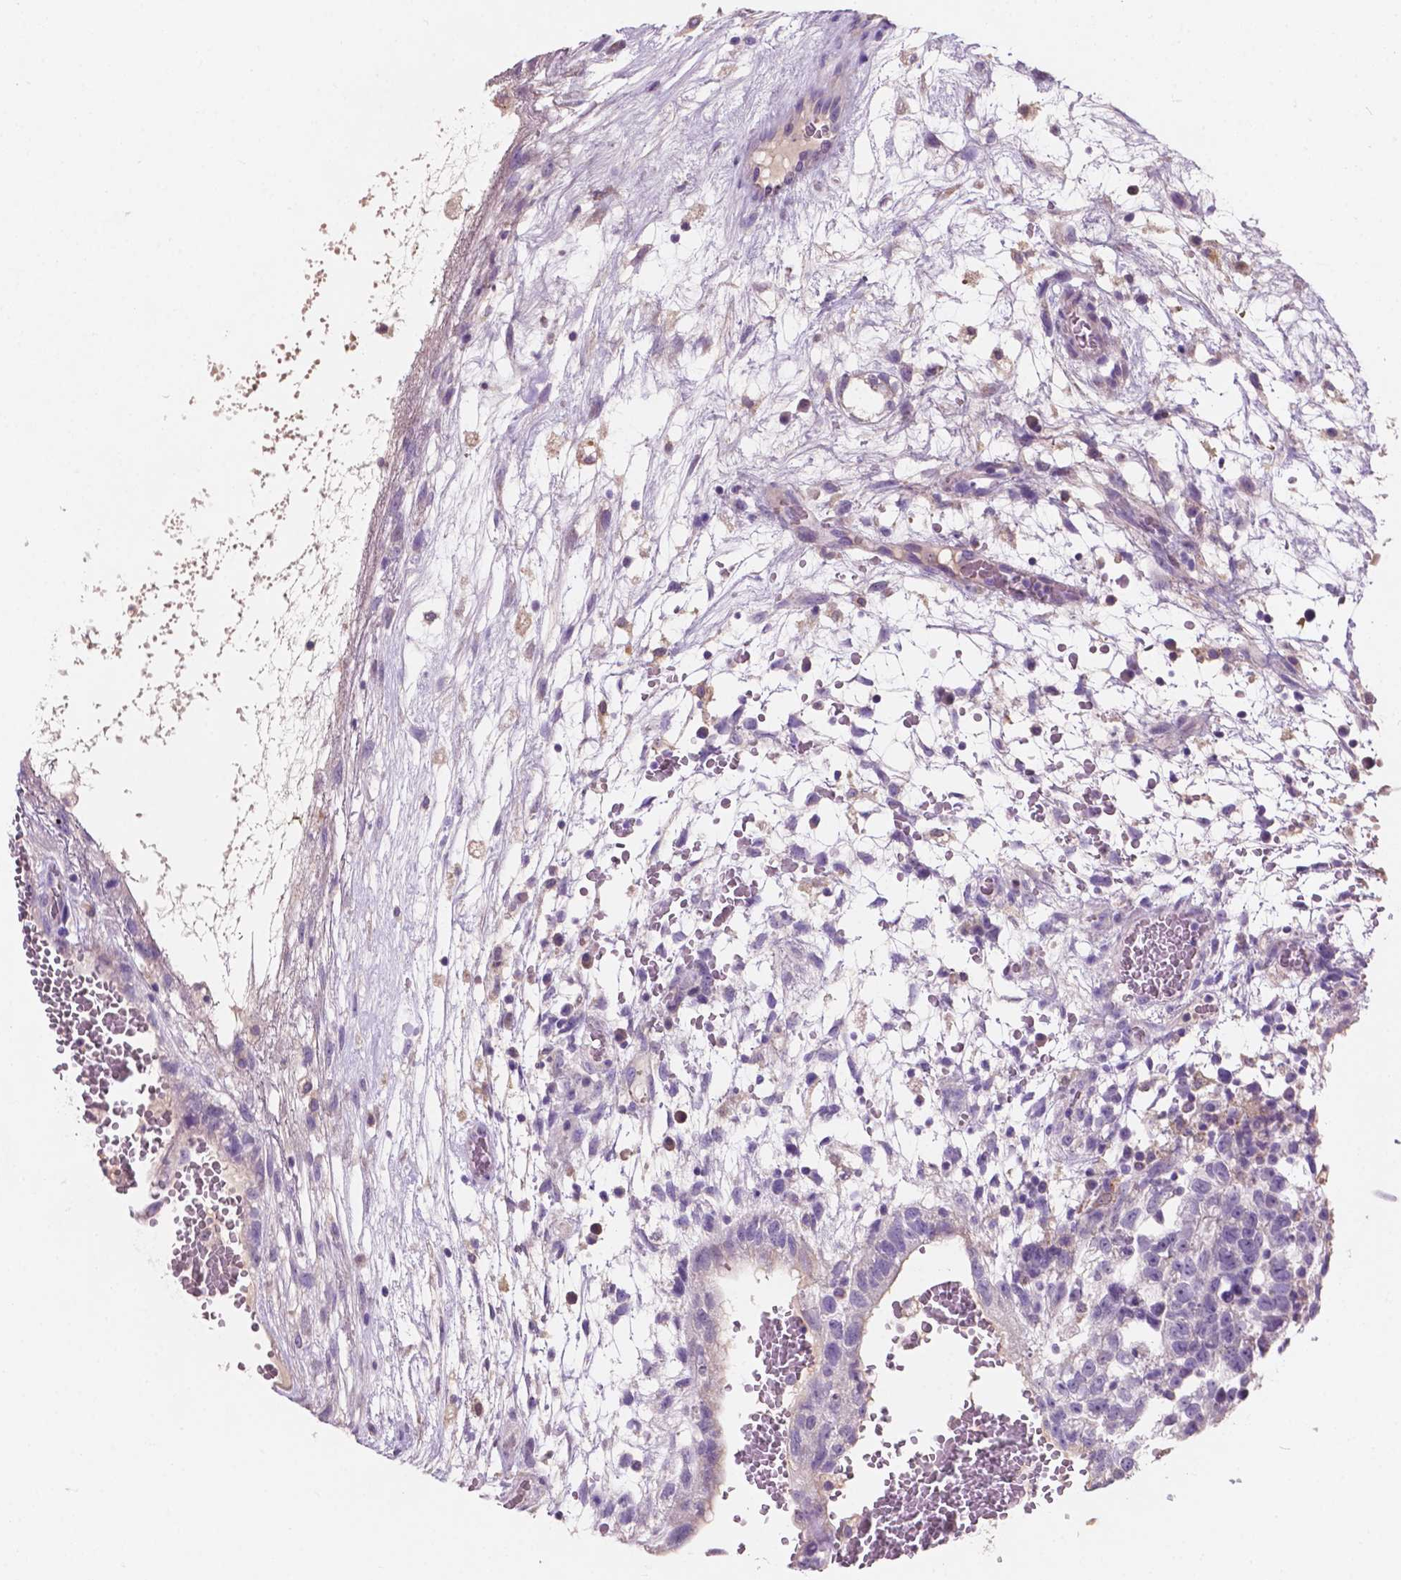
{"staining": {"intensity": "negative", "quantity": "none", "location": "none"}, "tissue": "testis cancer", "cell_type": "Tumor cells", "image_type": "cancer", "snomed": [{"axis": "morphology", "description": "Normal tissue, NOS"}, {"axis": "morphology", "description": "Carcinoma, Embryonal, NOS"}, {"axis": "topography", "description": "Testis"}], "caption": "There is no significant expression in tumor cells of testis cancer. (Brightfield microscopy of DAB (3,3'-diaminobenzidine) immunohistochemistry (IHC) at high magnification).", "gene": "IREB2", "patient": {"sex": "male", "age": 32}}